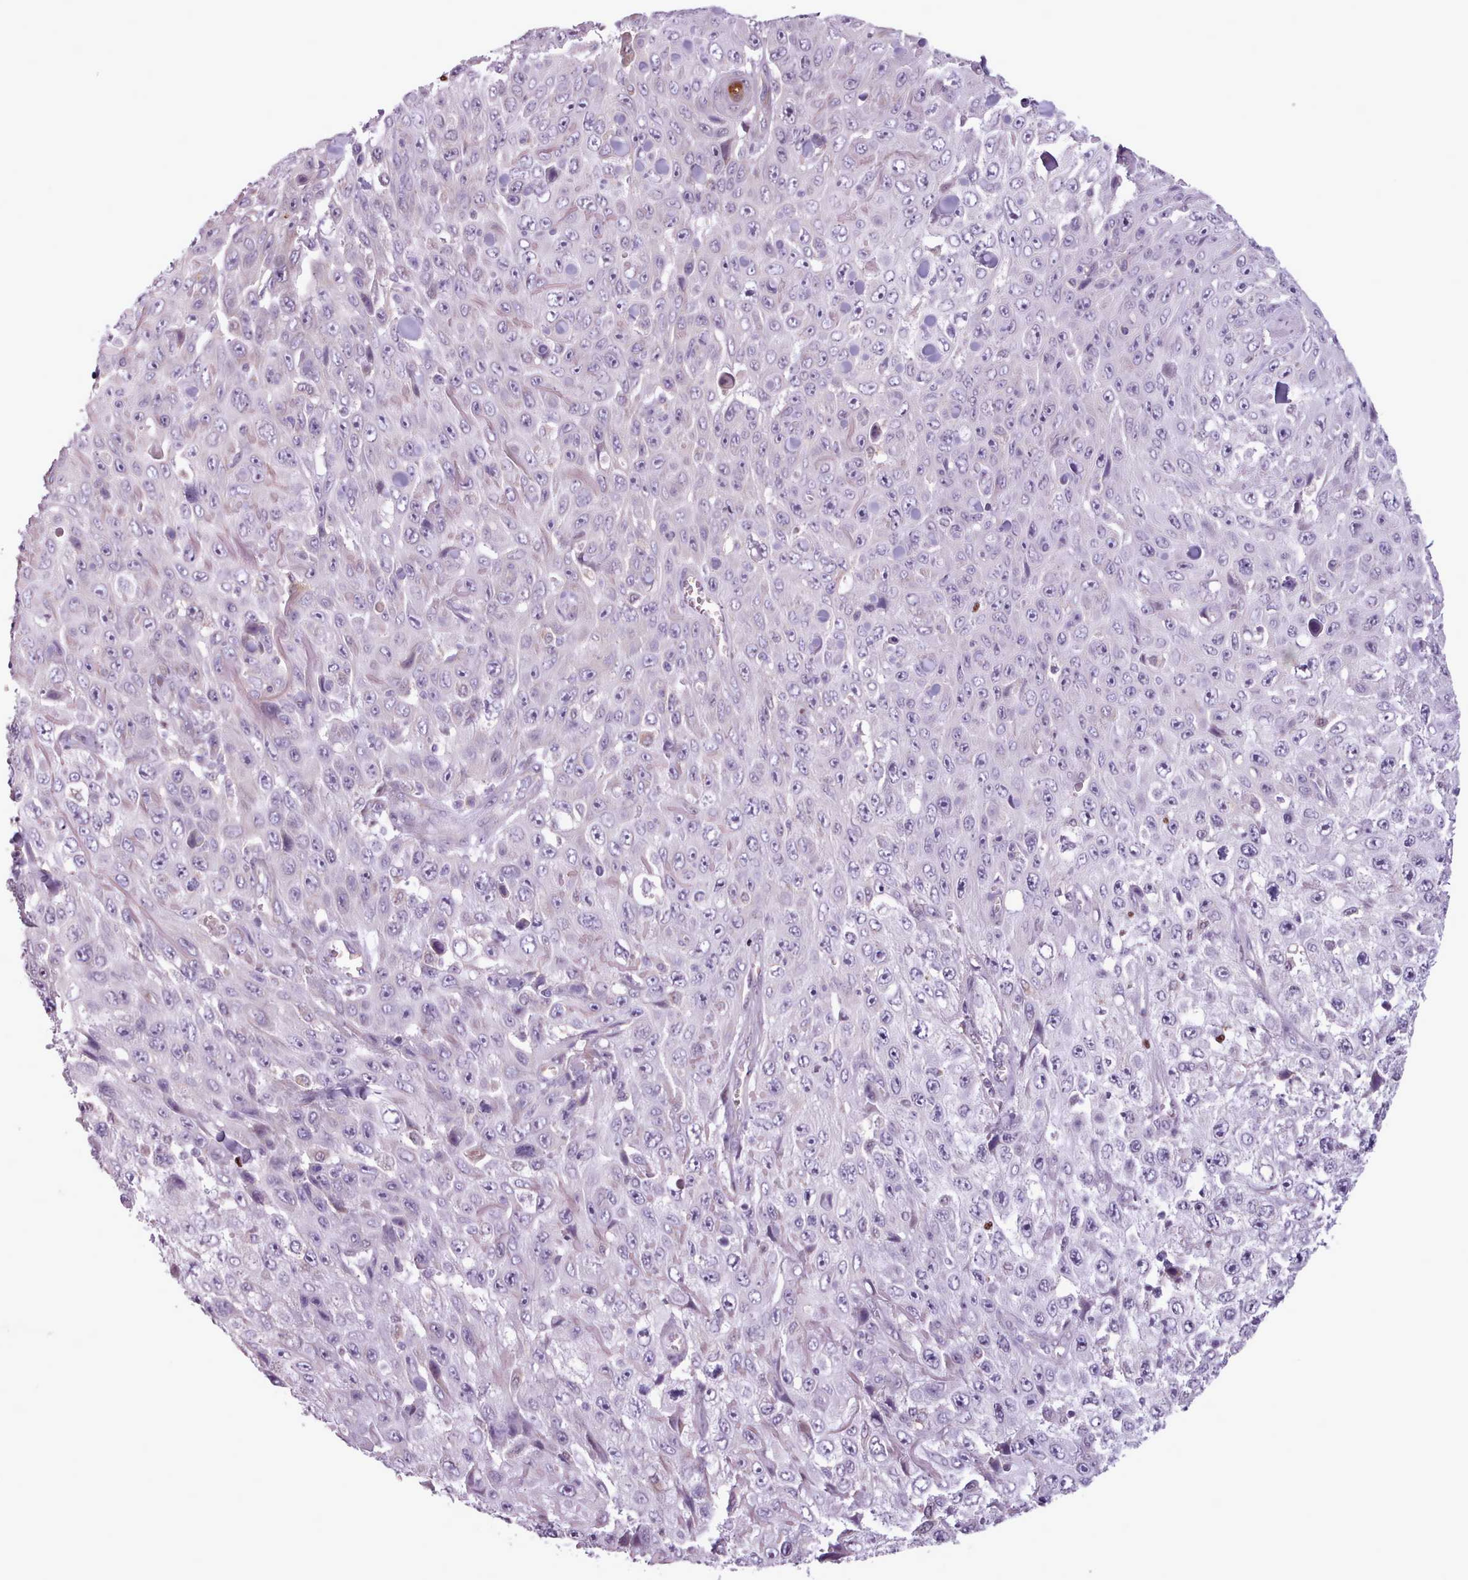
{"staining": {"intensity": "negative", "quantity": "none", "location": "none"}, "tissue": "skin cancer", "cell_type": "Tumor cells", "image_type": "cancer", "snomed": [{"axis": "morphology", "description": "Squamous cell carcinoma, NOS"}, {"axis": "topography", "description": "Skin"}], "caption": "Skin cancer (squamous cell carcinoma) was stained to show a protein in brown. There is no significant expression in tumor cells.", "gene": "SLURP1", "patient": {"sex": "male", "age": 82}}